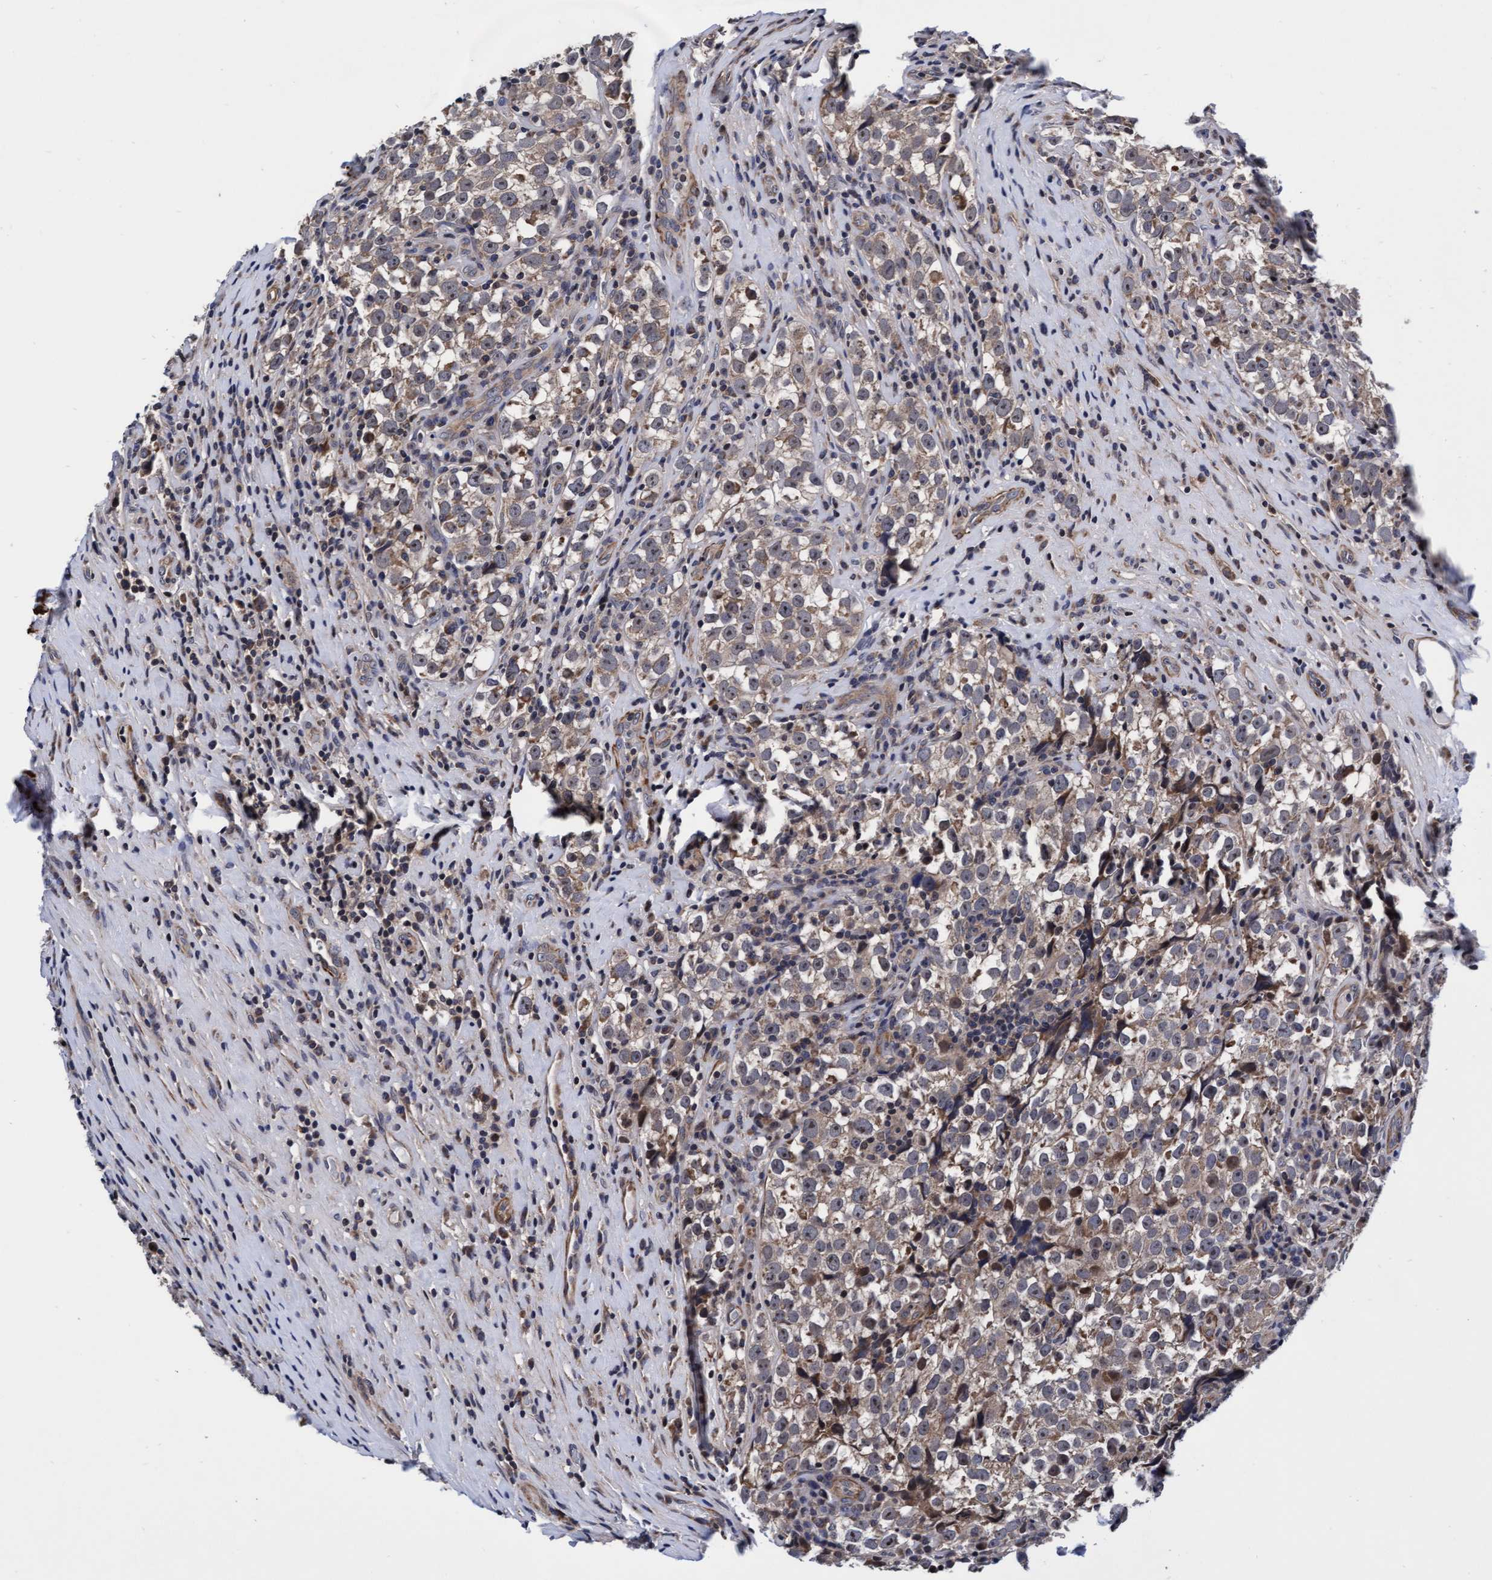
{"staining": {"intensity": "weak", "quantity": "25%-75%", "location": "cytoplasmic/membranous"}, "tissue": "testis cancer", "cell_type": "Tumor cells", "image_type": "cancer", "snomed": [{"axis": "morphology", "description": "Normal tissue, NOS"}, {"axis": "morphology", "description": "Seminoma, NOS"}, {"axis": "topography", "description": "Testis"}], "caption": "Protein expression analysis of human testis seminoma reveals weak cytoplasmic/membranous staining in about 25%-75% of tumor cells.", "gene": "EFCAB13", "patient": {"sex": "male", "age": 43}}